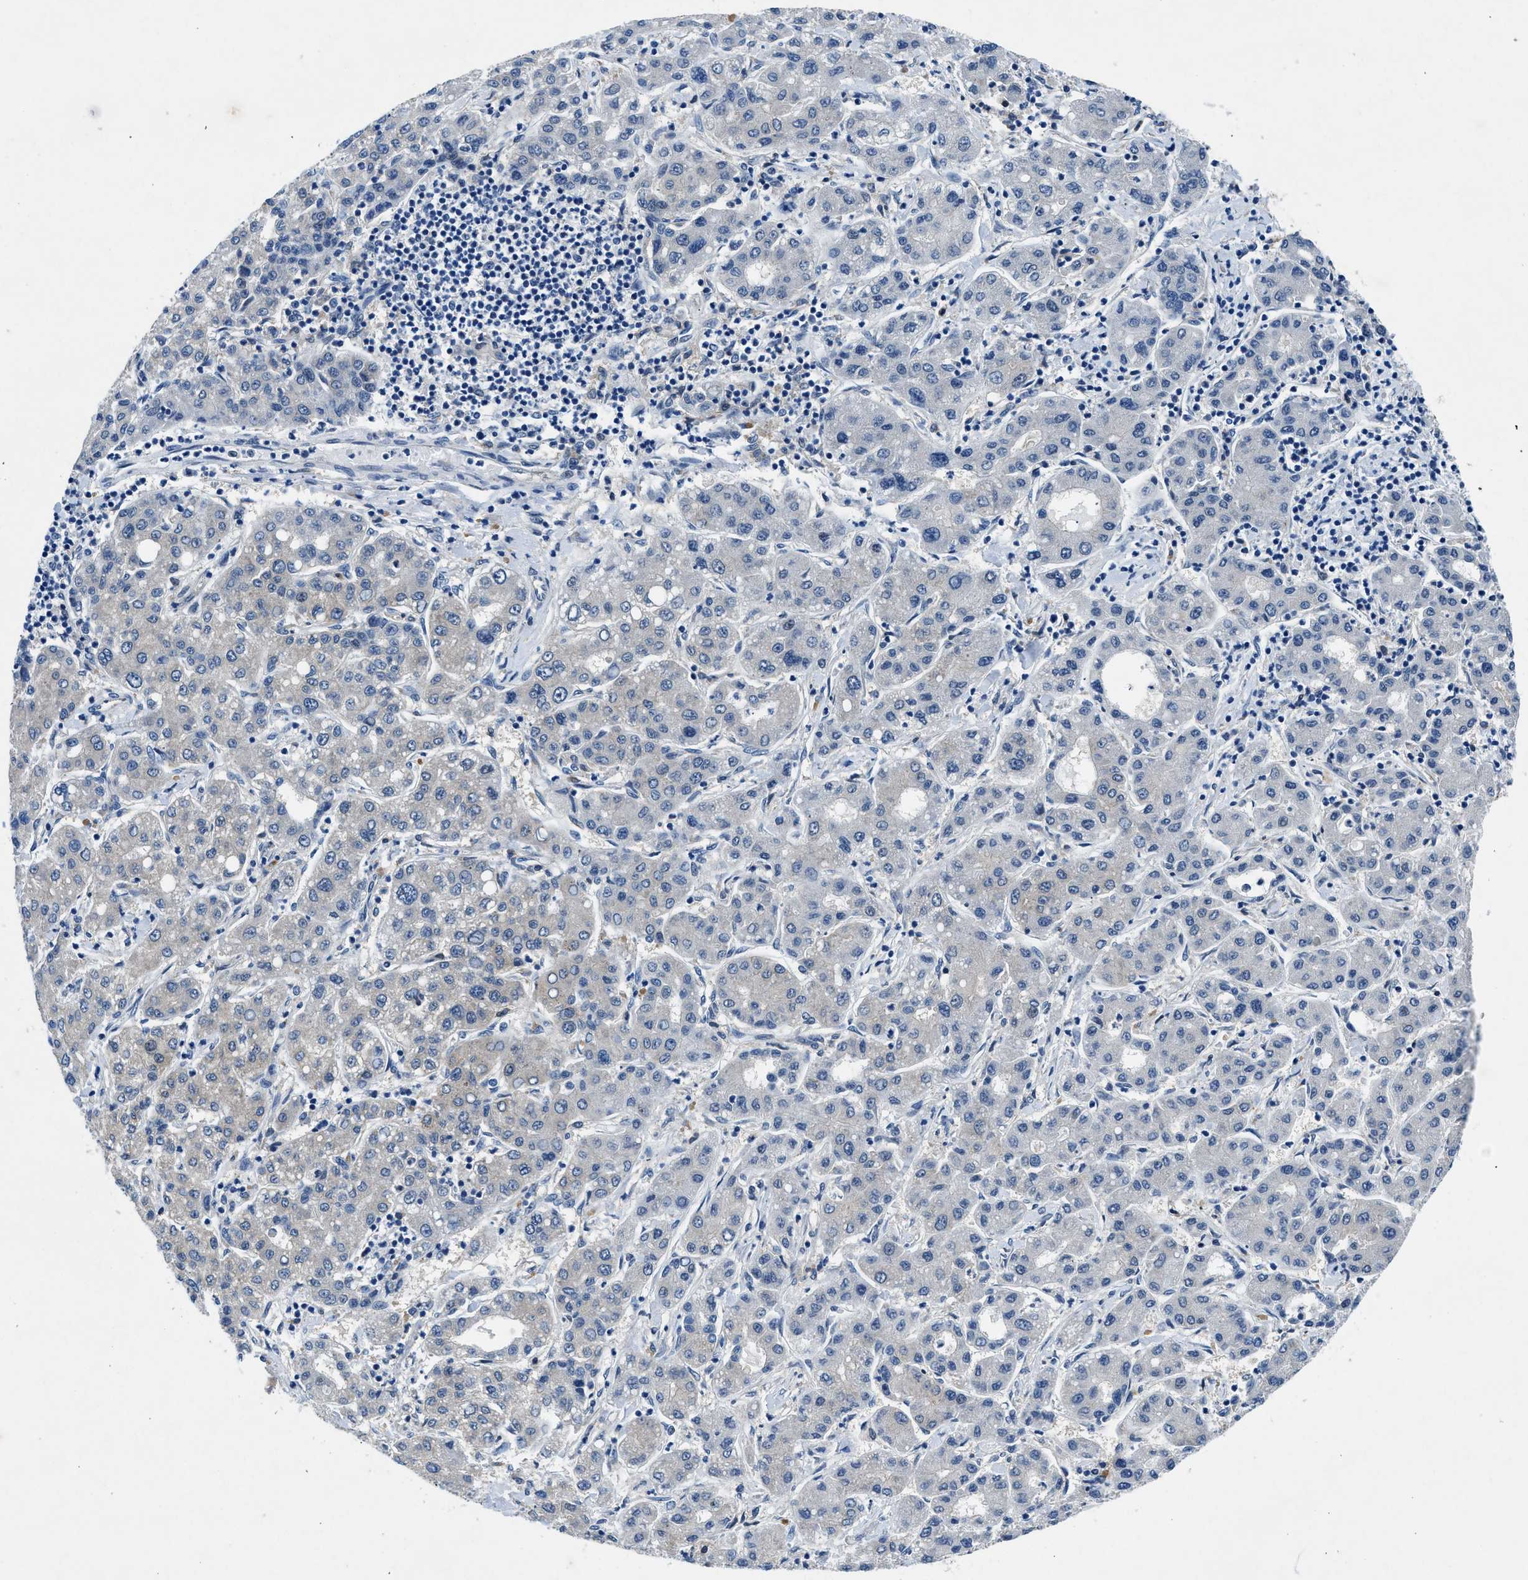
{"staining": {"intensity": "negative", "quantity": "none", "location": "none"}, "tissue": "liver cancer", "cell_type": "Tumor cells", "image_type": "cancer", "snomed": [{"axis": "morphology", "description": "Carcinoma, Hepatocellular, NOS"}, {"axis": "topography", "description": "Liver"}], "caption": "This photomicrograph is of liver cancer stained with IHC to label a protein in brown with the nuclei are counter-stained blue. There is no positivity in tumor cells. (DAB immunohistochemistry (IHC) with hematoxylin counter stain).", "gene": "COPS2", "patient": {"sex": "male", "age": 65}}